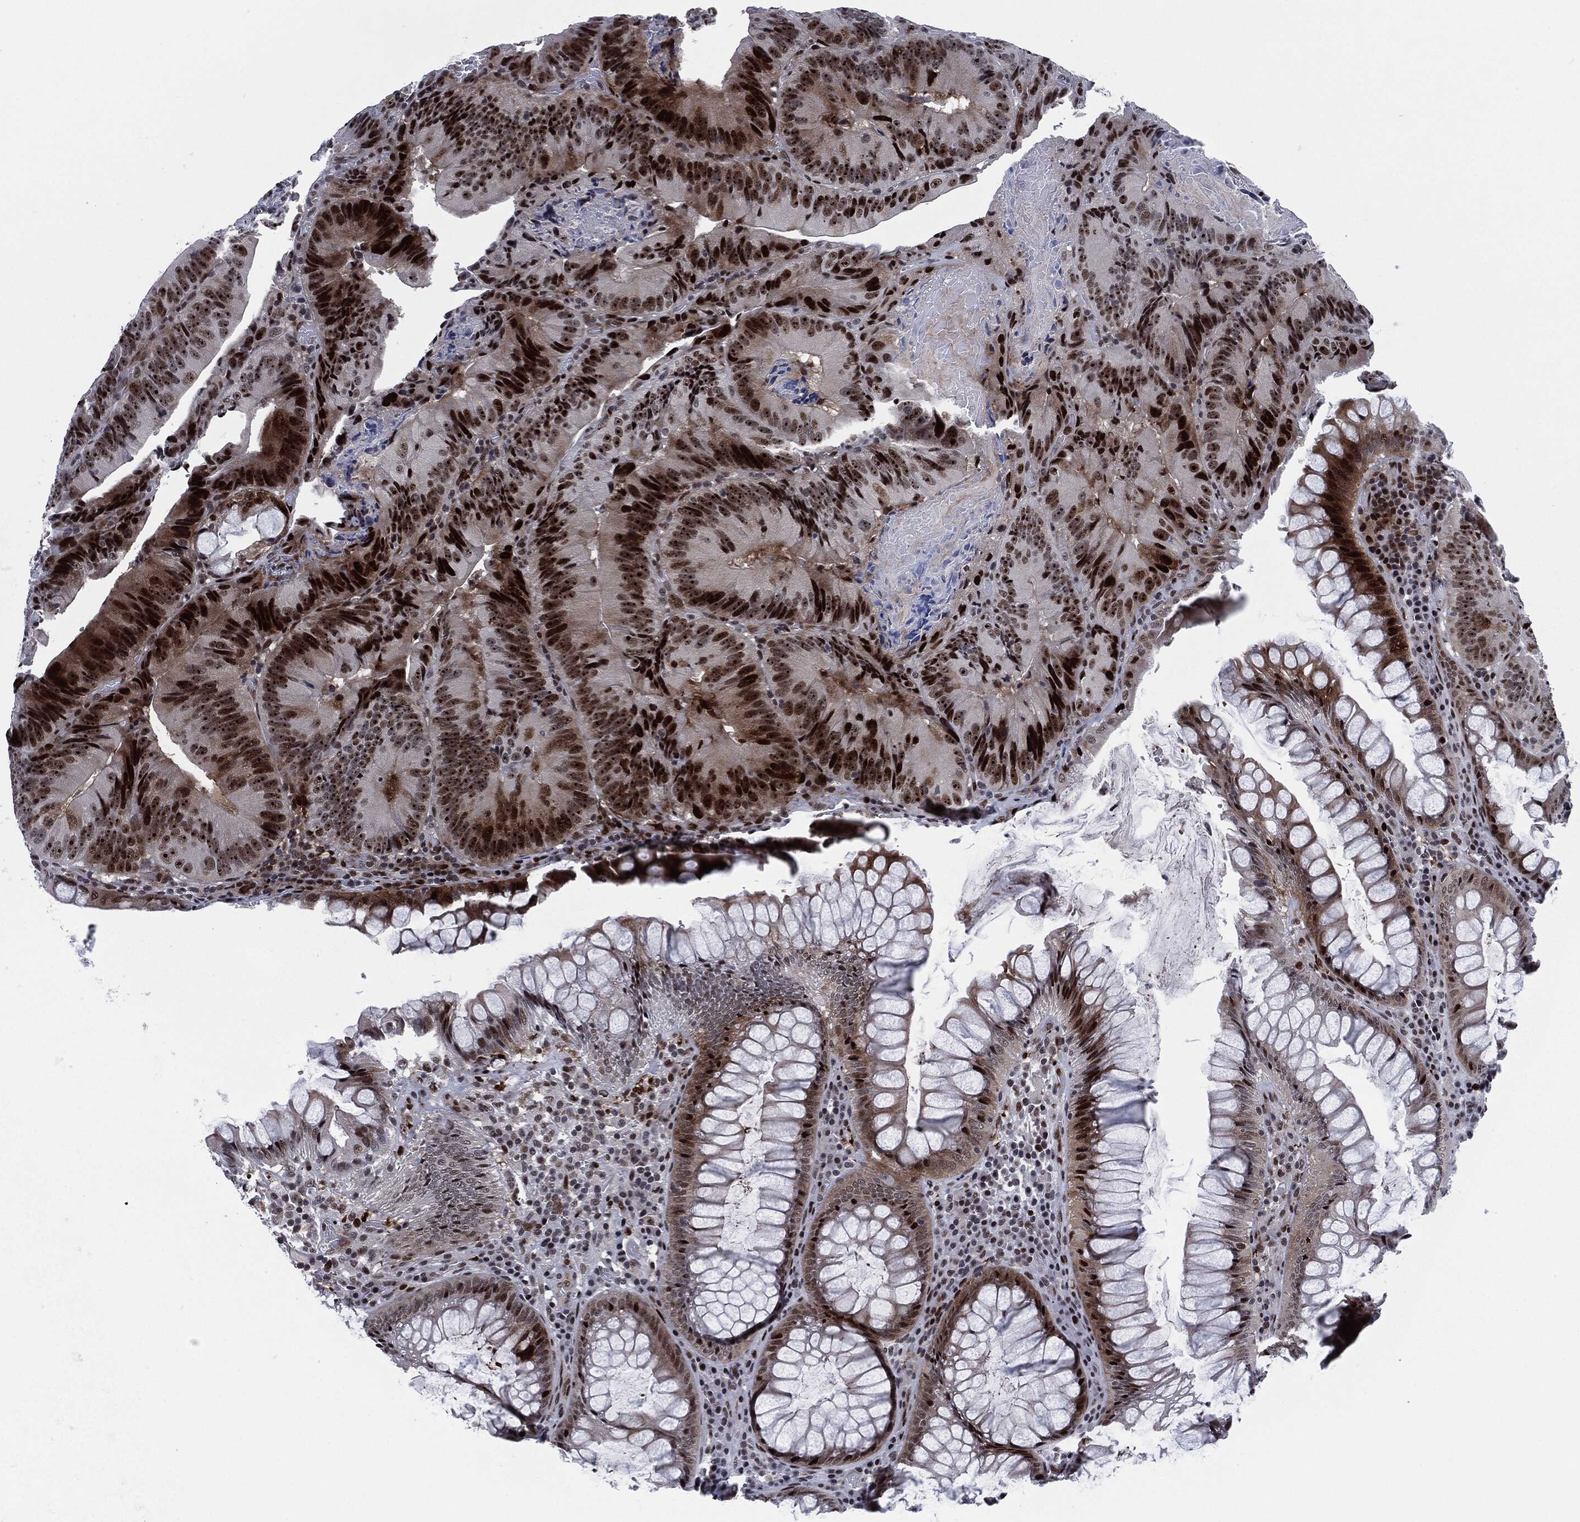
{"staining": {"intensity": "strong", "quantity": ">75%", "location": "nuclear"}, "tissue": "colorectal cancer", "cell_type": "Tumor cells", "image_type": "cancer", "snomed": [{"axis": "morphology", "description": "Adenocarcinoma, NOS"}, {"axis": "topography", "description": "Colon"}], "caption": "The histopathology image demonstrates a brown stain indicating the presence of a protein in the nuclear of tumor cells in colorectal adenocarcinoma. The staining is performed using DAB brown chromogen to label protein expression. The nuclei are counter-stained blue using hematoxylin.", "gene": "AKT2", "patient": {"sex": "female", "age": 86}}